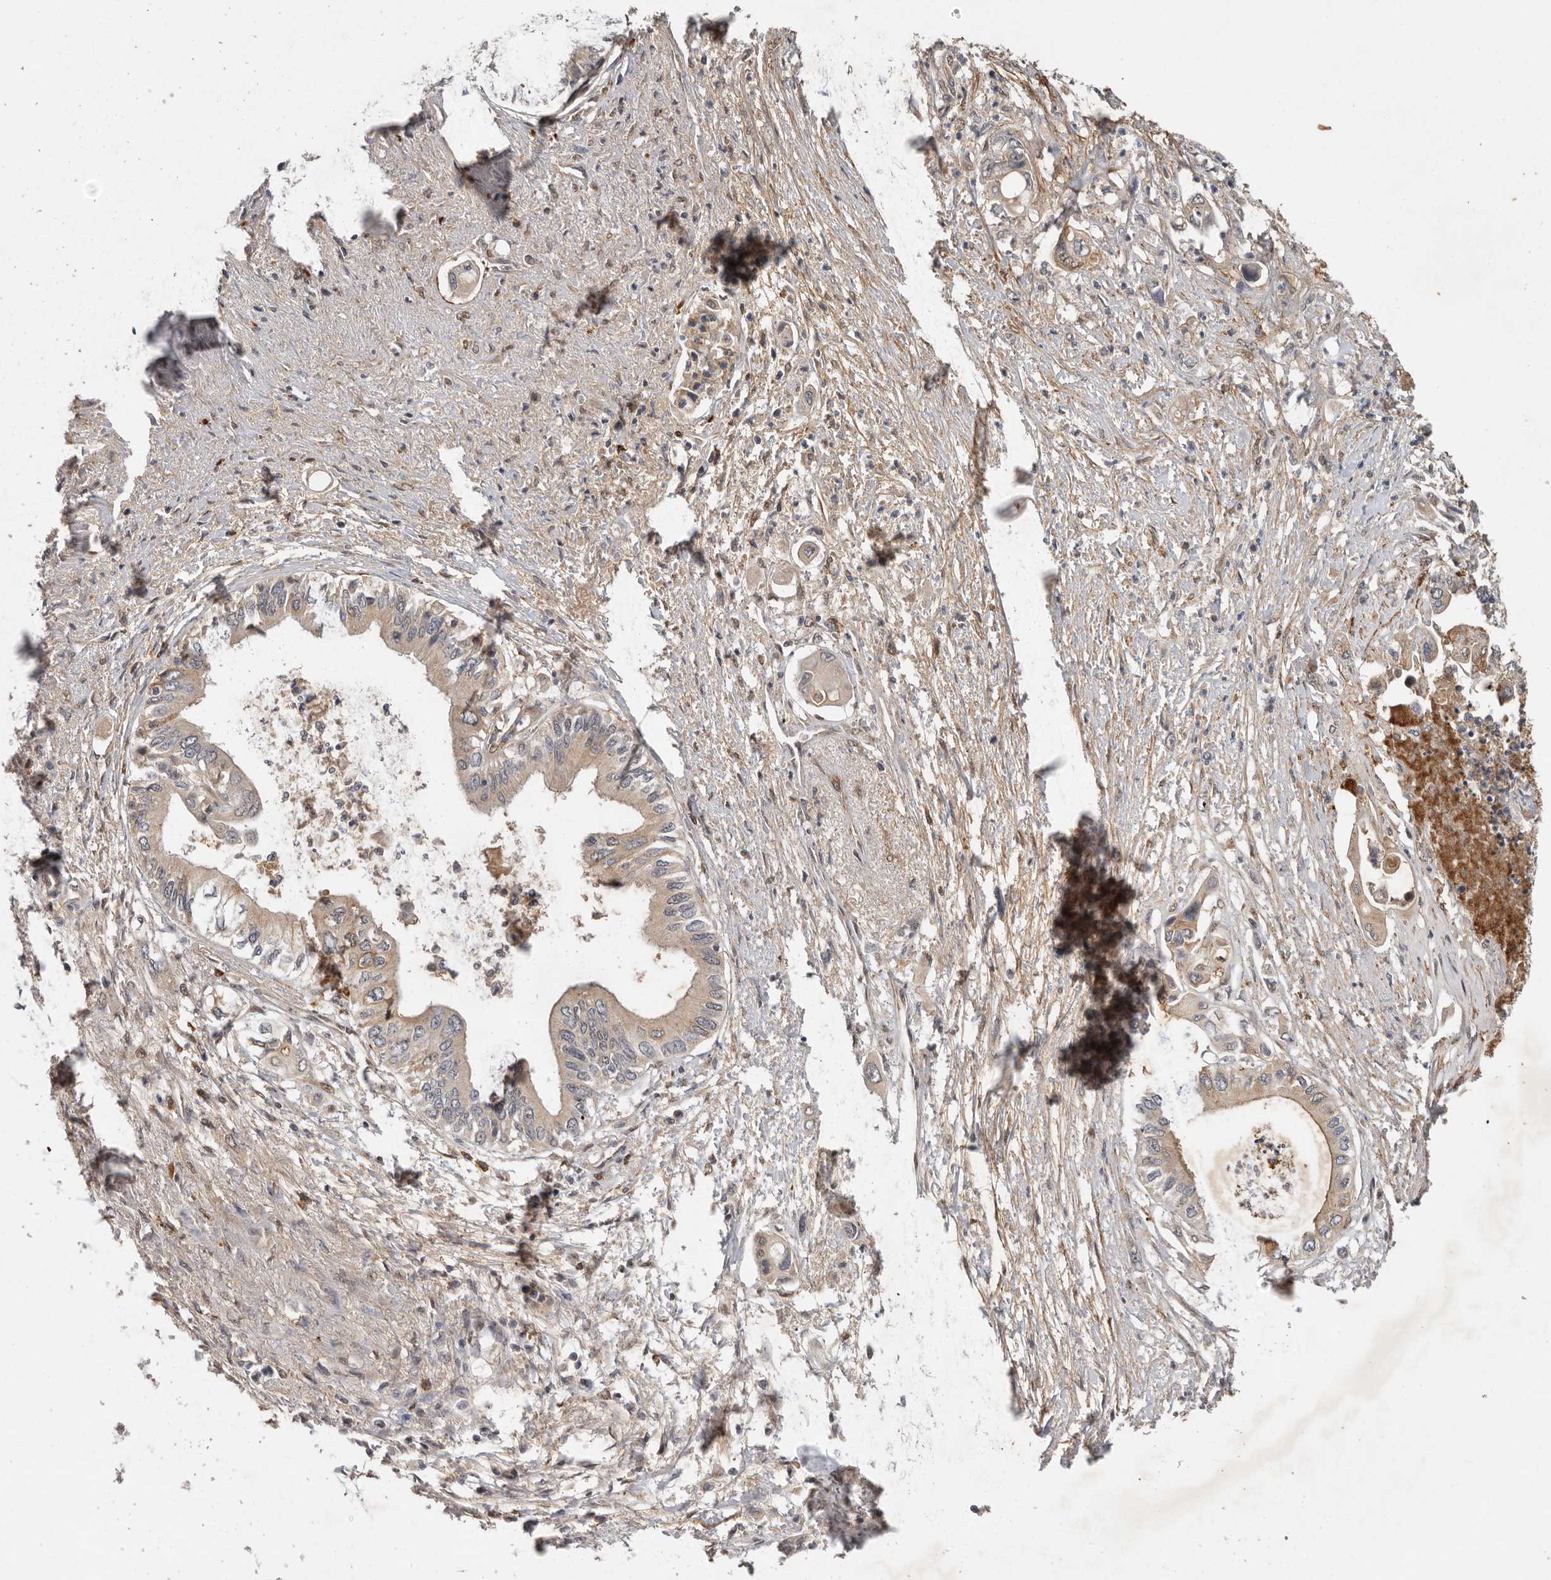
{"staining": {"intensity": "weak", "quantity": "<25%", "location": "cytoplasmic/membranous"}, "tissue": "pancreatic cancer", "cell_type": "Tumor cells", "image_type": "cancer", "snomed": [{"axis": "morphology", "description": "Adenocarcinoma, NOS"}, {"axis": "topography", "description": "Pancreas"}], "caption": "This histopathology image is of pancreatic cancer stained with immunohistochemistry (IHC) to label a protein in brown with the nuclei are counter-stained blue. There is no expression in tumor cells.", "gene": "RNF157", "patient": {"sex": "male", "age": 66}}